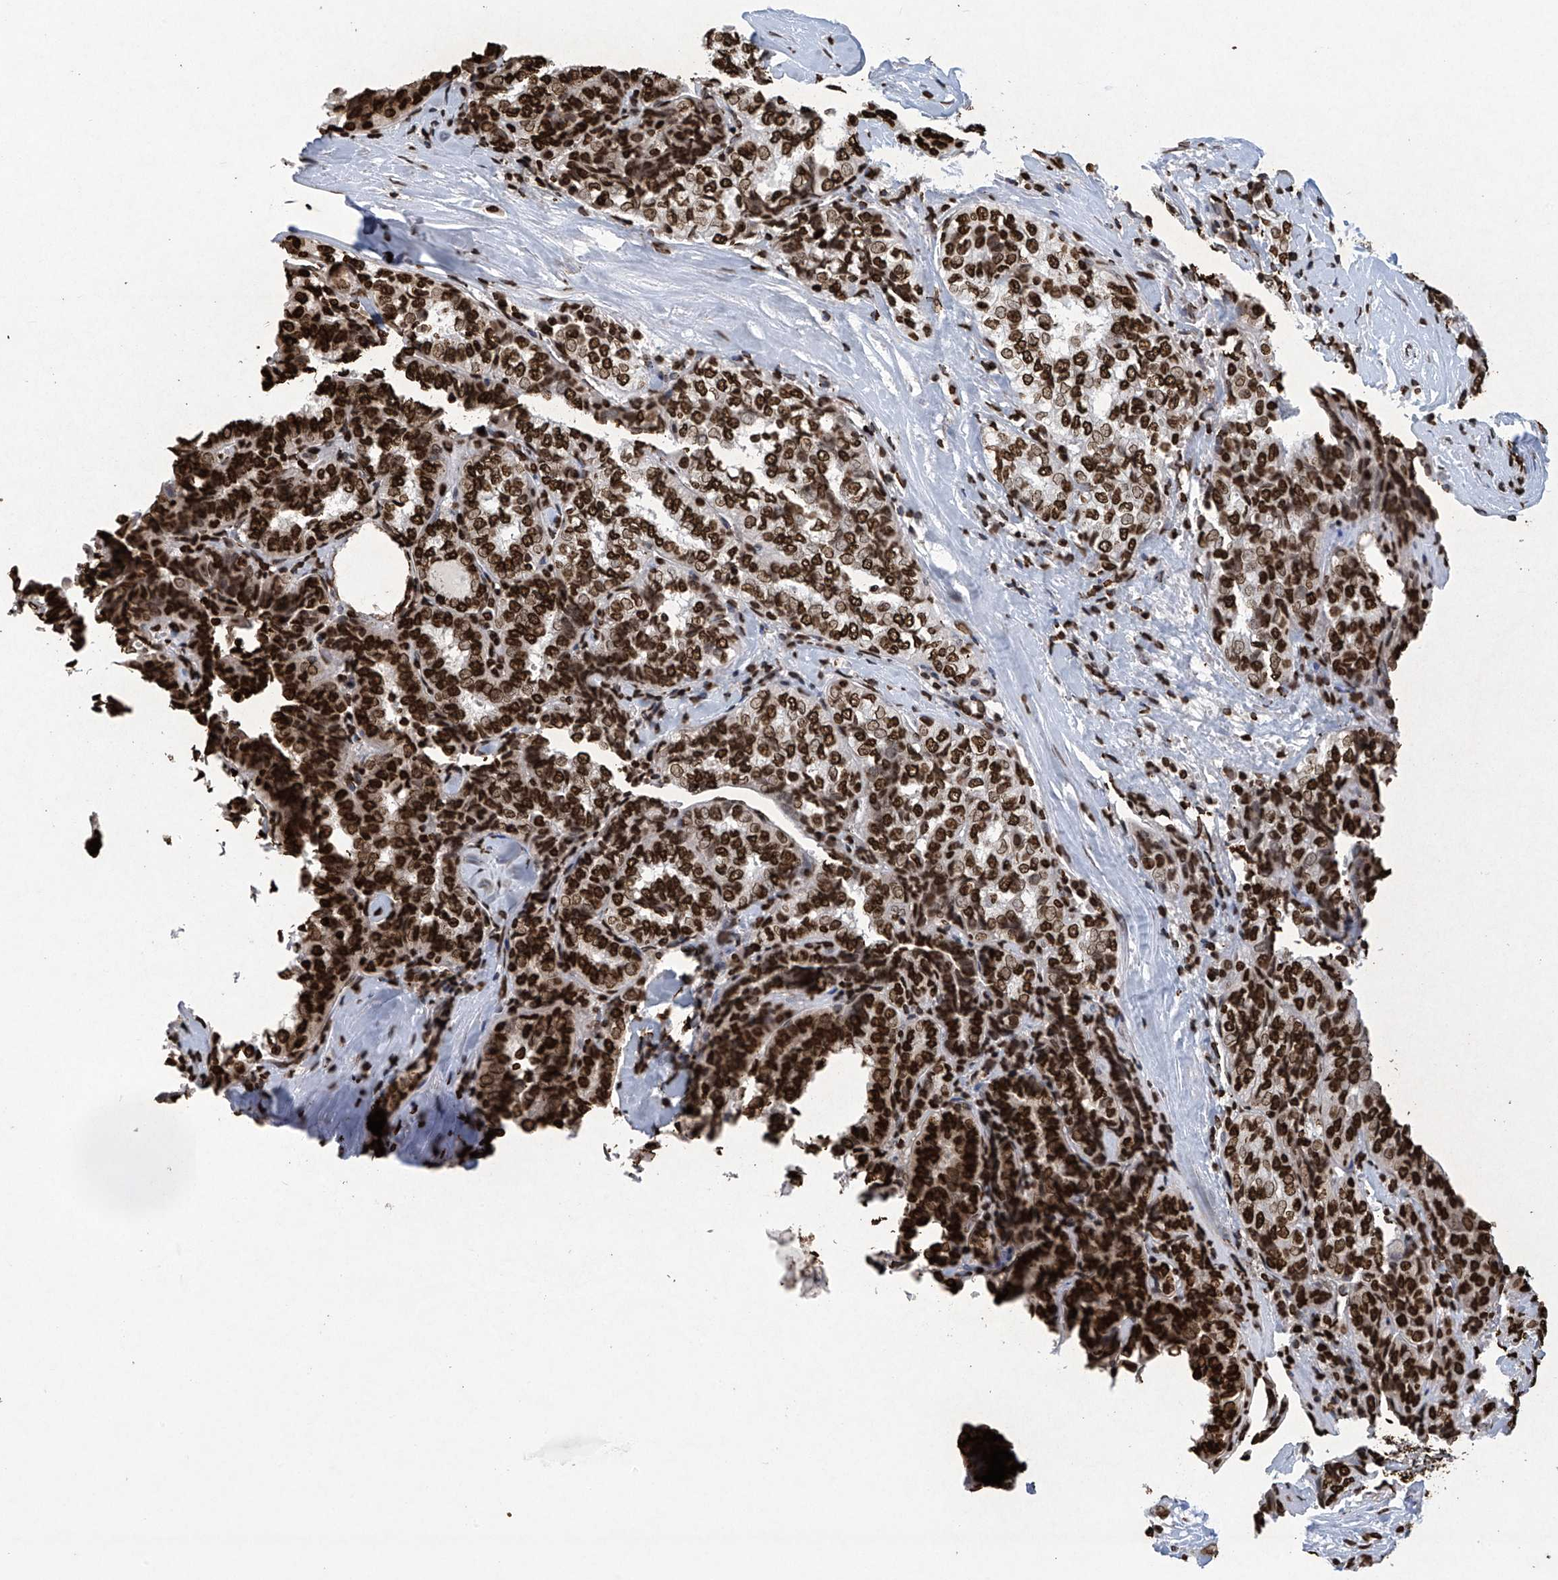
{"staining": {"intensity": "strong", "quantity": ">75%", "location": "nuclear"}, "tissue": "thyroid cancer", "cell_type": "Tumor cells", "image_type": "cancer", "snomed": [{"axis": "morphology", "description": "Normal tissue, NOS"}, {"axis": "morphology", "description": "Papillary adenocarcinoma, NOS"}, {"axis": "topography", "description": "Thyroid gland"}], "caption": "Approximately >75% of tumor cells in human papillary adenocarcinoma (thyroid) demonstrate strong nuclear protein positivity as visualized by brown immunohistochemical staining.", "gene": "H3-3A", "patient": {"sex": "female", "age": 30}}